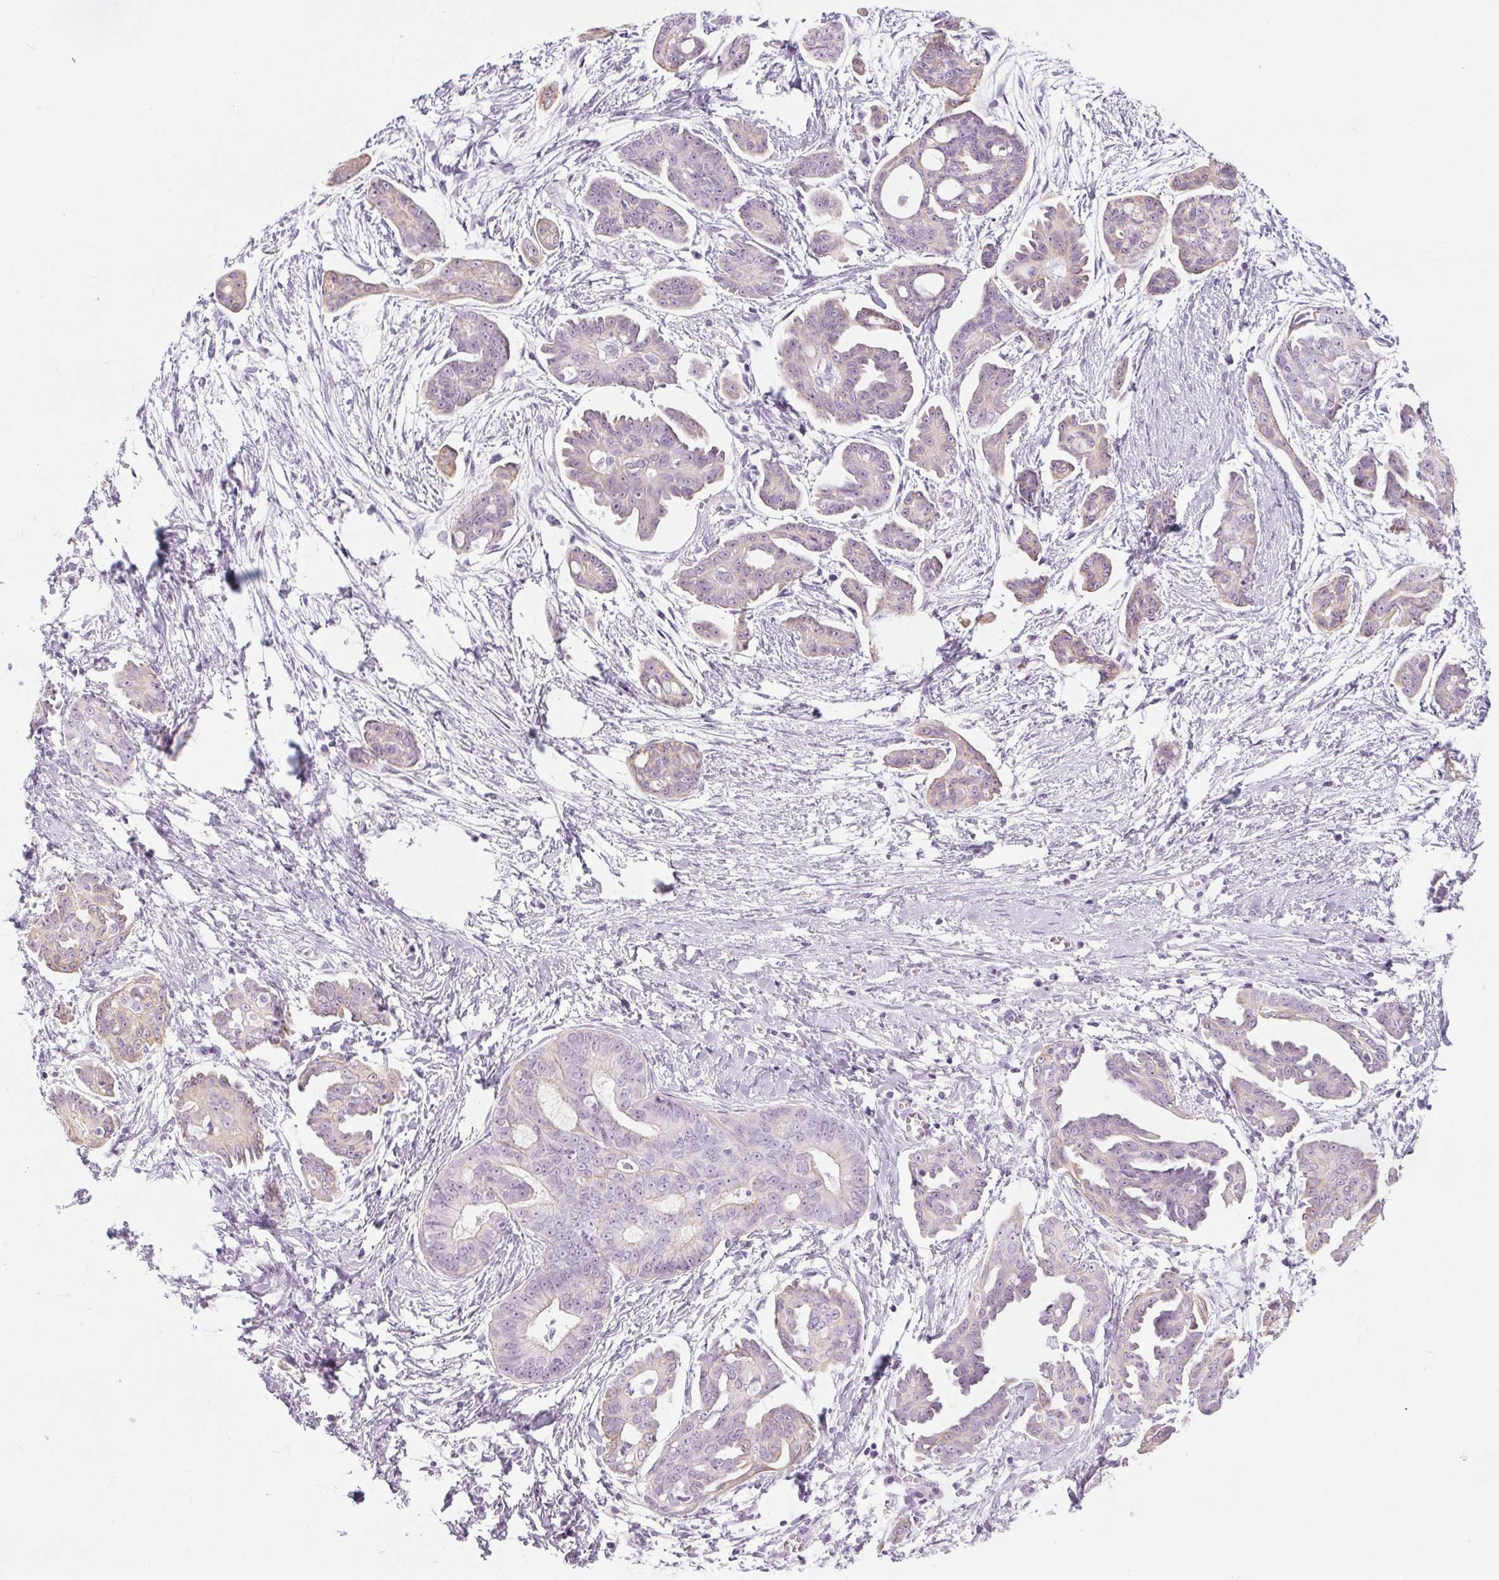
{"staining": {"intensity": "weak", "quantity": "<25%", "location": "cytoplasmic/membranous"}, "tissue": "ovarian cancer", "cell_type": "Tumor cells", "image_type": "cancer", "snomed": [{"axis": "morphology", "description": "Cystadenocarcinoma, serous, NOS"}, {"axis": "topography", "description": "Ovary"}], "caption": "Ovarian cancer (serous cystadenocarcinoma) was stained to show a protein in brown. There is no significant staining in tumor cells. The staining is performed using DAB brown chromogen with nuclei counter-stained in using hematoxylin.", "gene": "RPTN", "patient": {"sex": "female", "age": 71}}